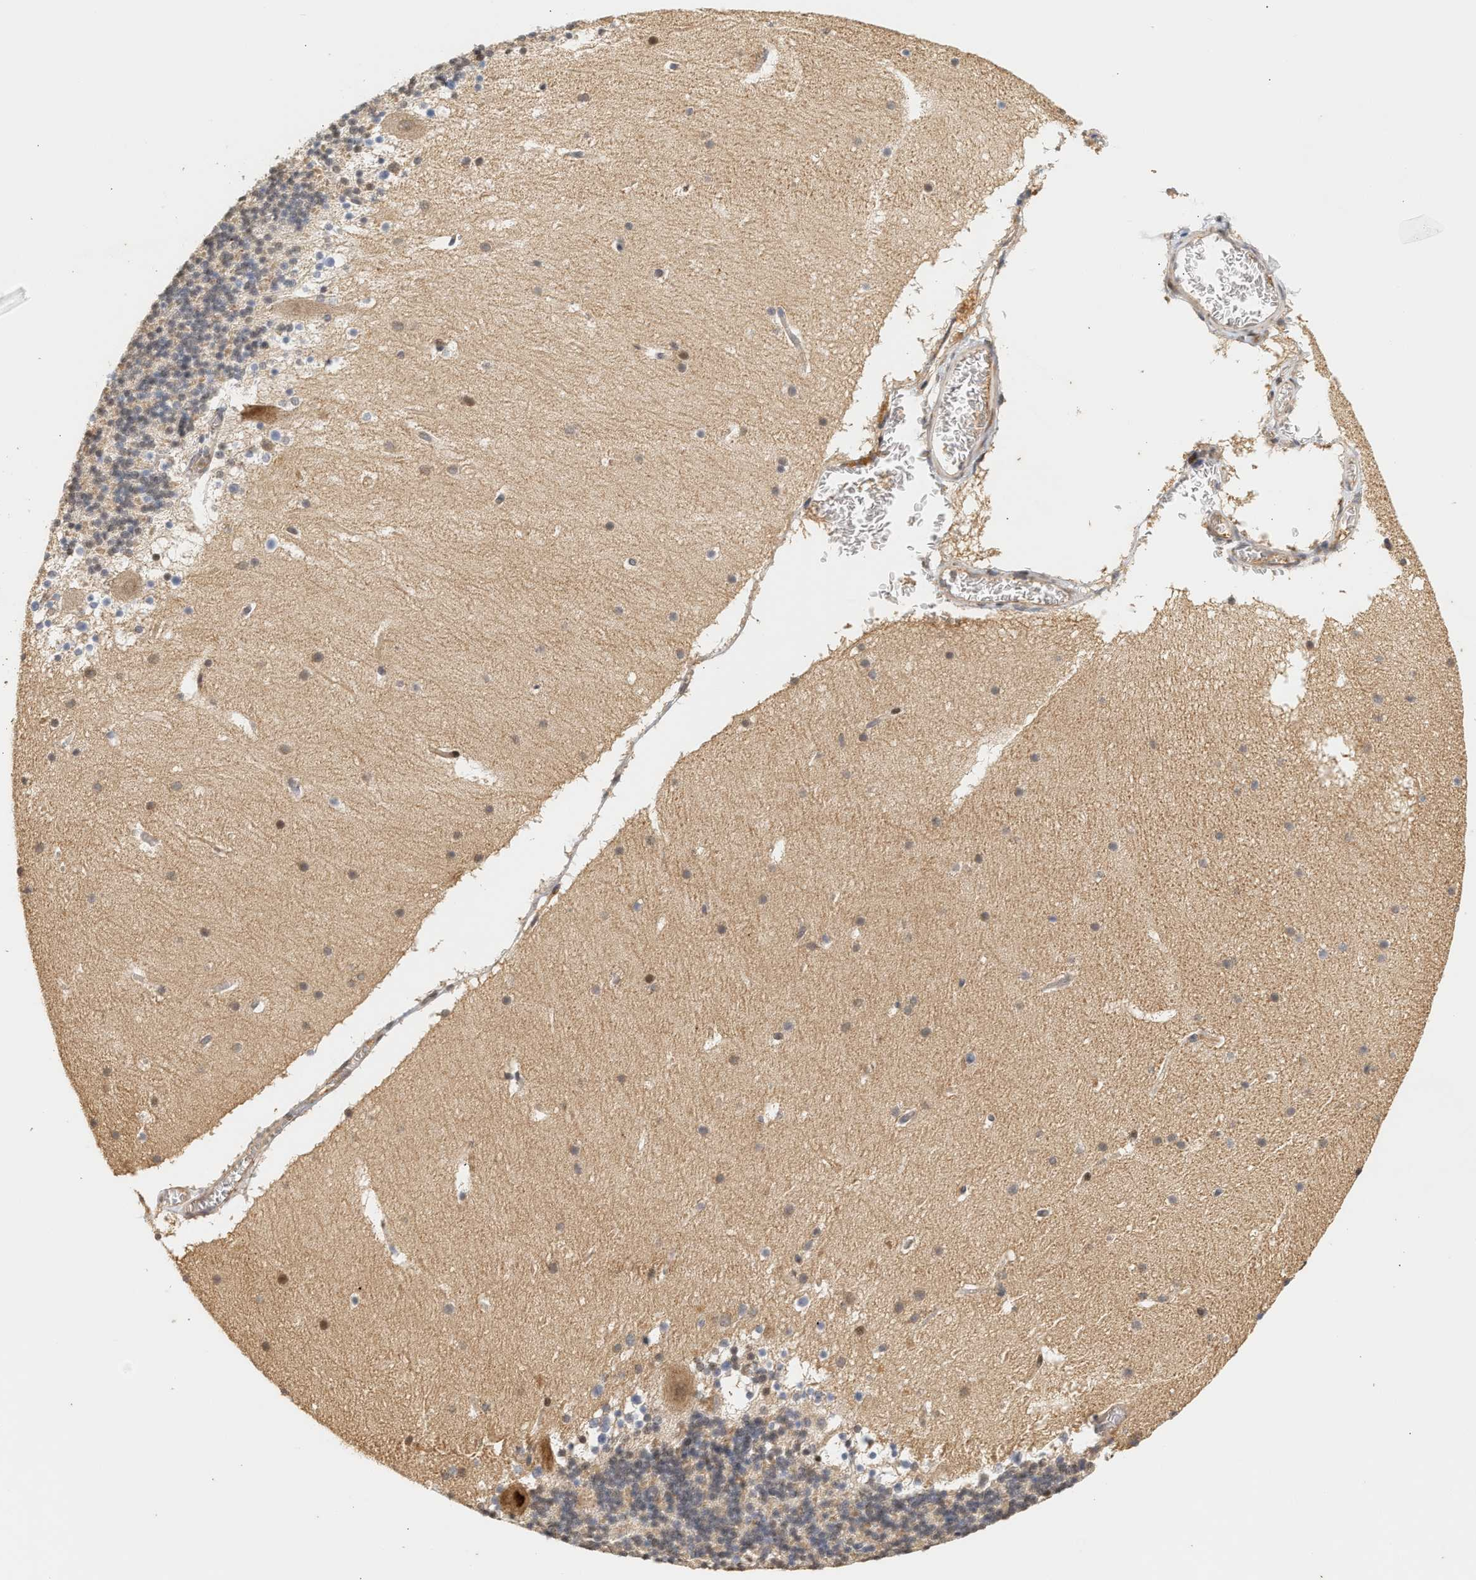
{"staining": {"intensity": "weak", "quantity": "<25%", "location": "cytoplasmic/membranous"}, "tissue": "cerebellum", "cell_type": "Cells in granular layer", "image_type": "normal", "snomed": [{"axis": "morphology", "description": "Normal tissue, NOS"}, {"axis": "topography", "description": "Cerebellum"}], "caption": "This micrograph is of unremarkable cerebellum stained with immunohistochemistry to label a protein in brown with the nuclei are counter-stained blue. There is no positivity in cells in granular layer.", "gene": "PLXND1", "patient": {"sex": "male", "age": 45}}